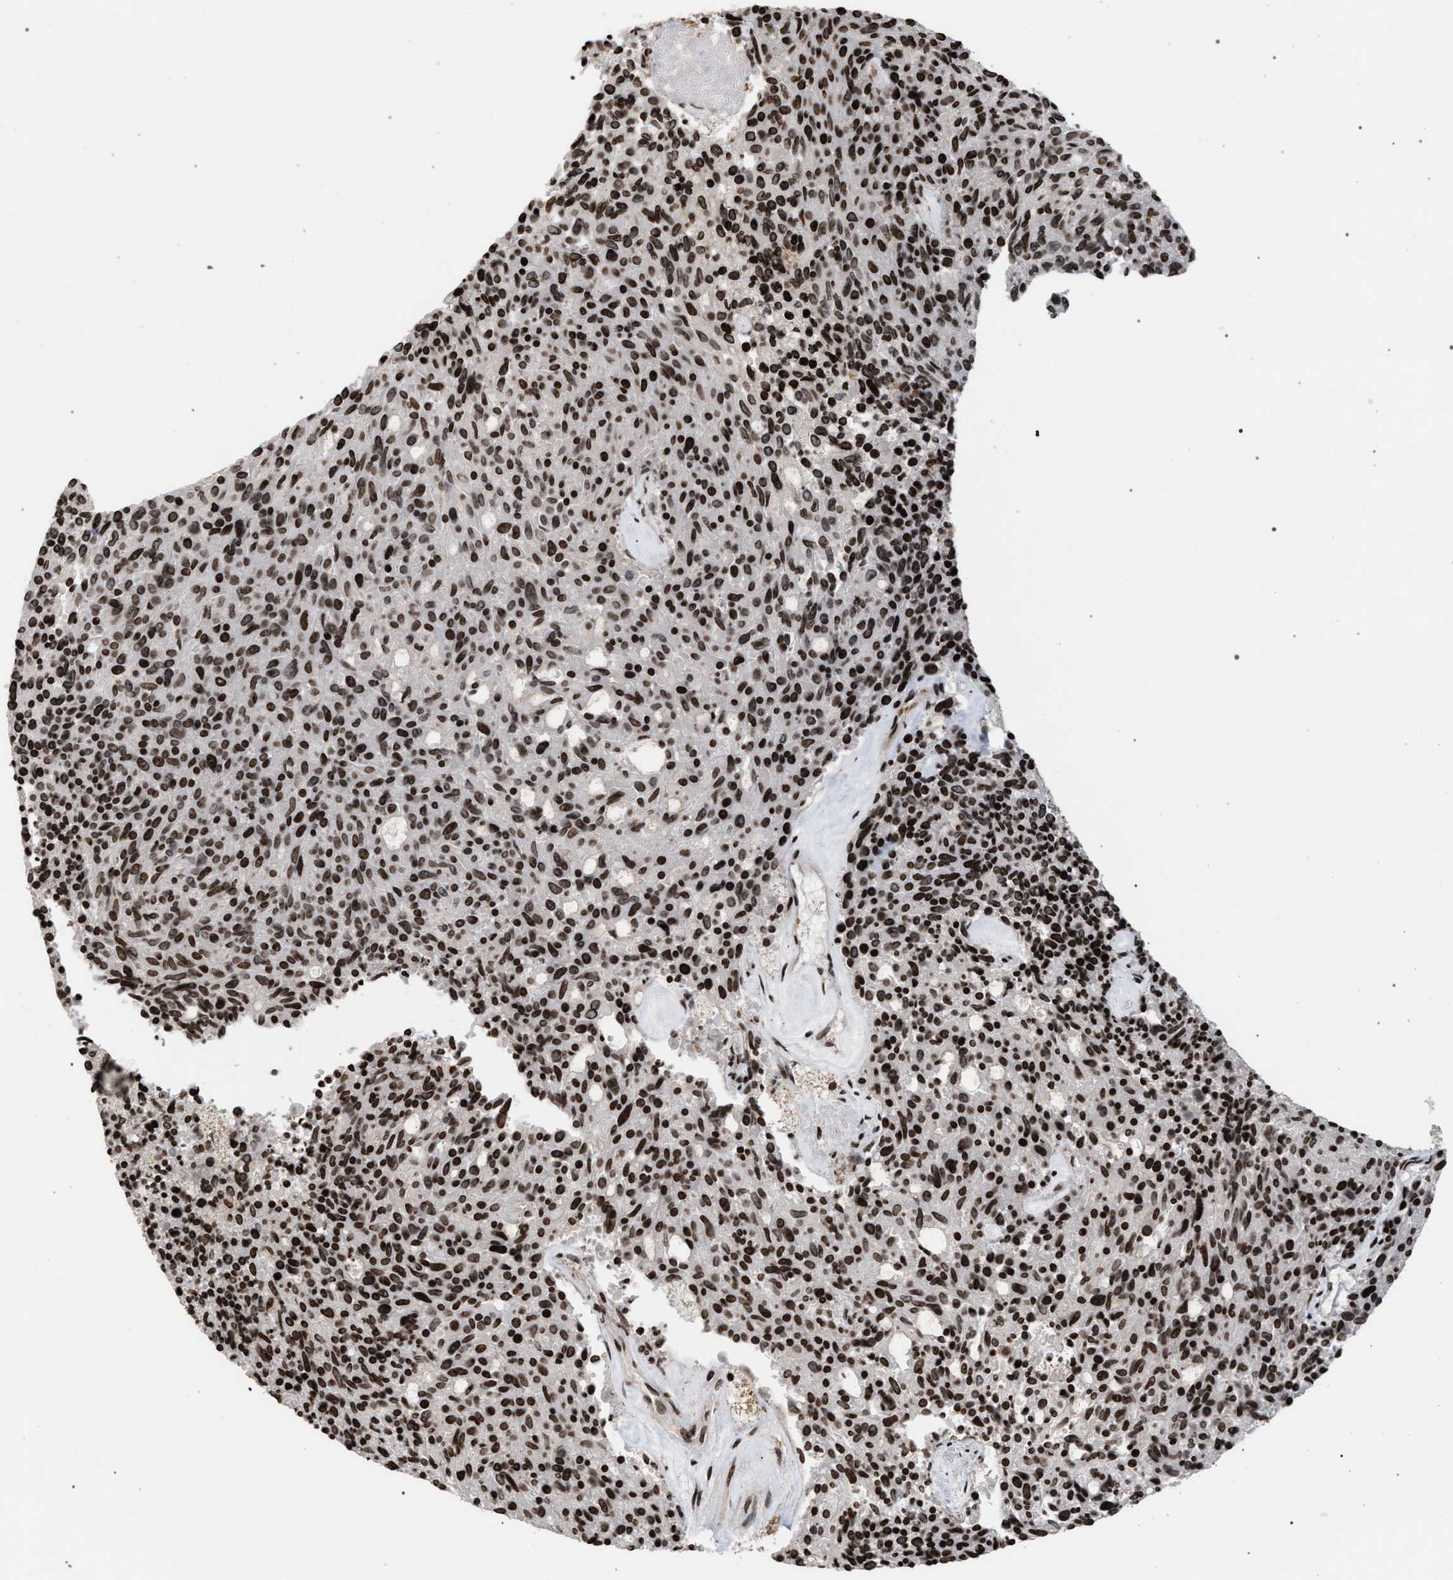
{"staining": {"intensity": "strong", "quantity": ">75%", "location": "nuclear"}, "tissue": "carcinoid", "cell_type": "Tumor cells", "image_type": "cancer", "snomed": [{"axis": "morphology", "description": "Carcinoid, malignant, NOS"}, {"axis": "topography", "description": "Pancreas"}], "caption": "Carcinoid (malignant) was stained to show a protein in brown. There is high levels of strong nuclear staining in about >75% of tumor cells. Nuclei are stained in blue.", "gene": "FOXD3", "patient": {"sex": "female", "age": 54}}